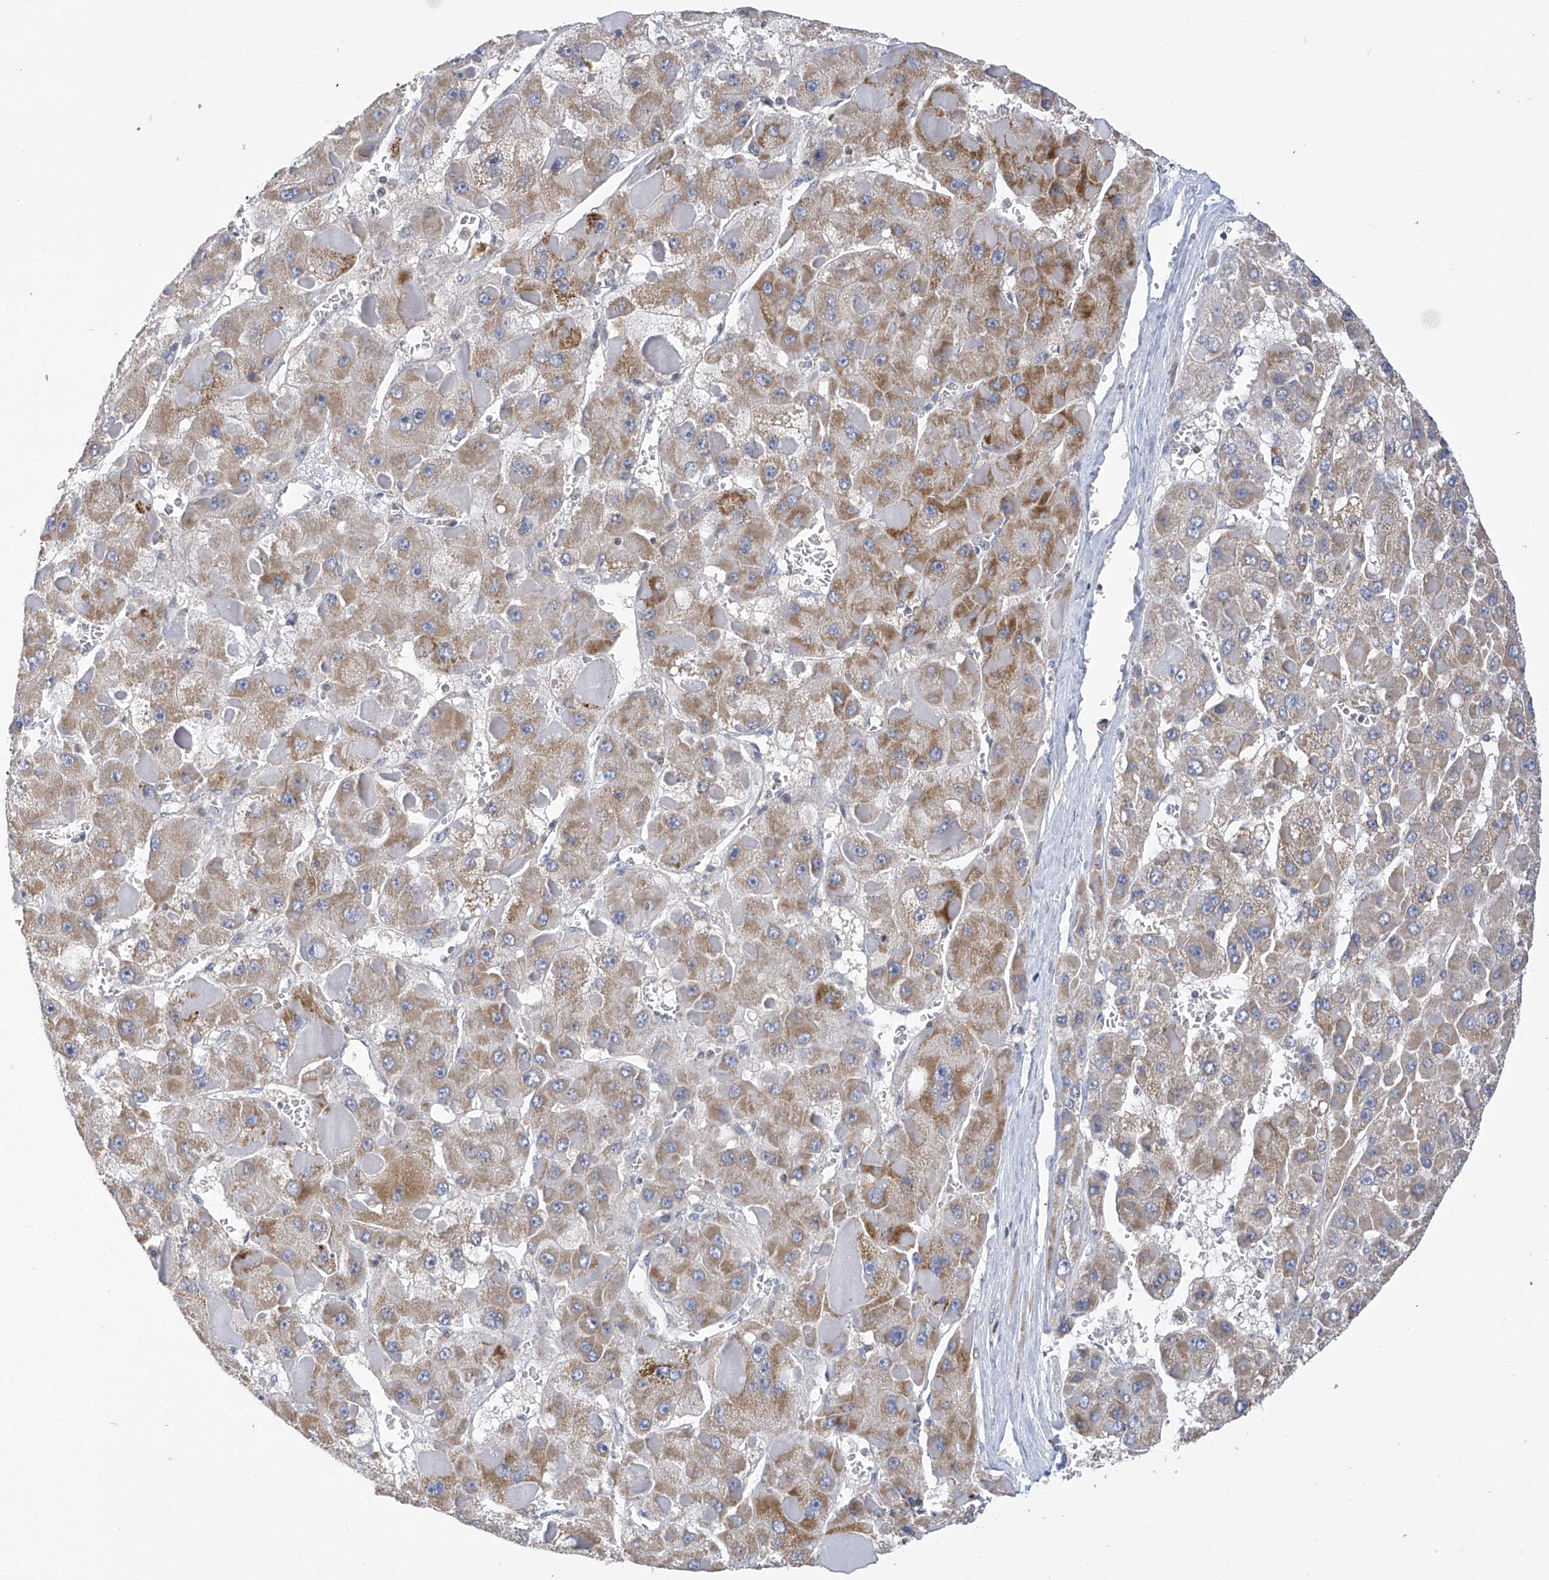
{"staining": {"intensity": "weak", "quantity": ">75%", "location": "cytoplasmic/membranous"}, "tissue": "liver cancer", "cell_type": "Tumor cells", "image_type": "cancer", "snomed": [{"axis": "morphology", "description": "Carcinoma, Hepatocellular, NOS"}, {"axis": "topography", "description": "Liver"}], "caption": "A brown stain labels weak cytoplasmic/membranous staining of a protein in liver hepatocellular carcinoma tumor cells.", "gene": "SLCO4A1", "patient": {"sex": "female", "age": 73}}